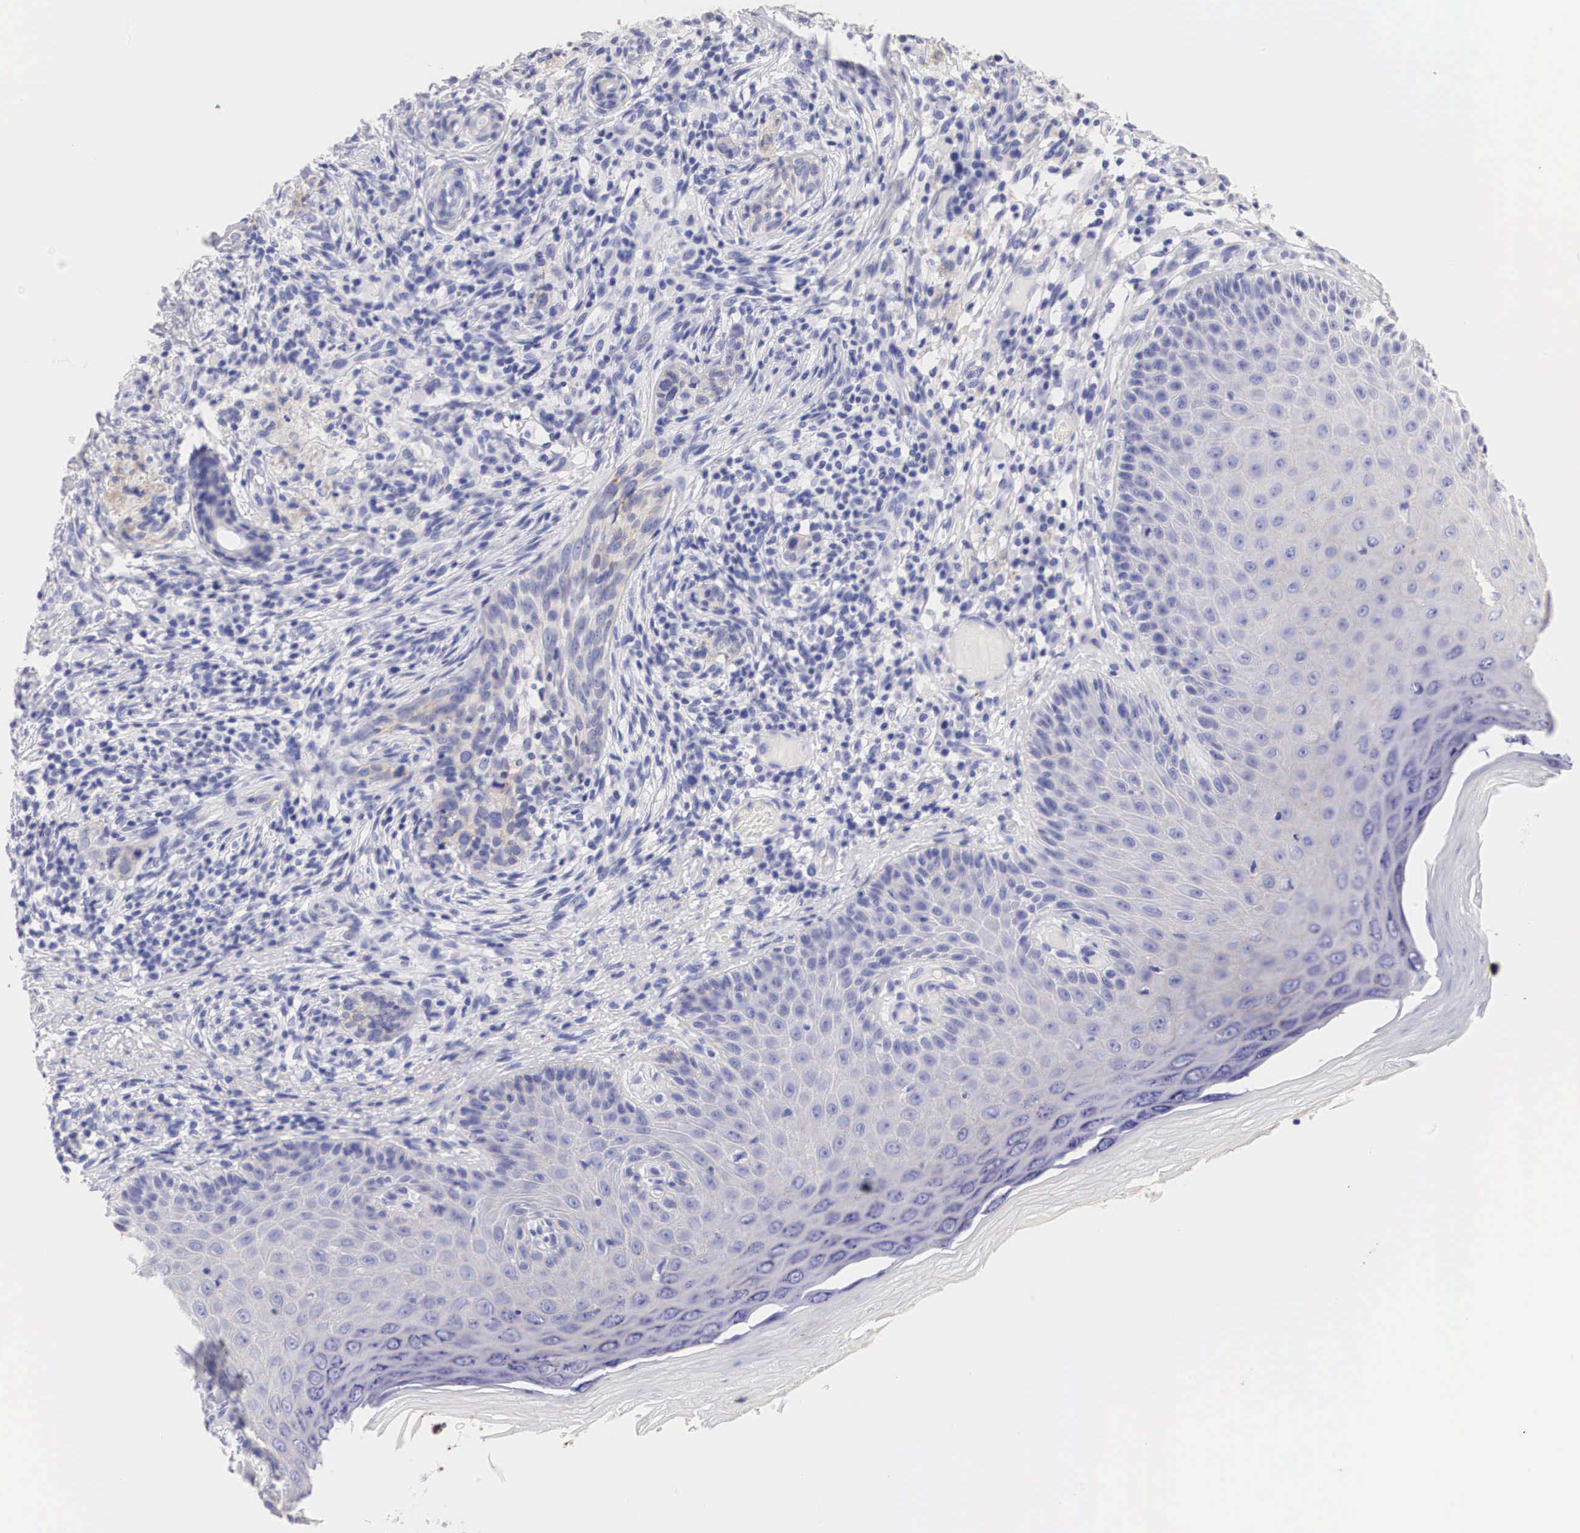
{"staining": {"intensity": "weak", "quantity": "25%-75%", "location": "cytoplasmic/membranous"}, "tissue": "skin cancer", "cell_type": "Tumor cells", "image_type": "cancer", "snomed": [{"axis": "morphology", "description": "Normal tissue, NOS"}, {"axis": "morphology", "description": "Basal cell carcinoma"}, {"axis": "topography", "description": "Skin"}], "caption": "Skin cancer (basal cell carcinoma) was stained to show a protein in brown. There is low levels of weak cytoplasmic/membranous staining in approximately 25%-75% of tumor cells.", "gene": "ERBB2", "patient": {"sex": "male", "age": 74}}